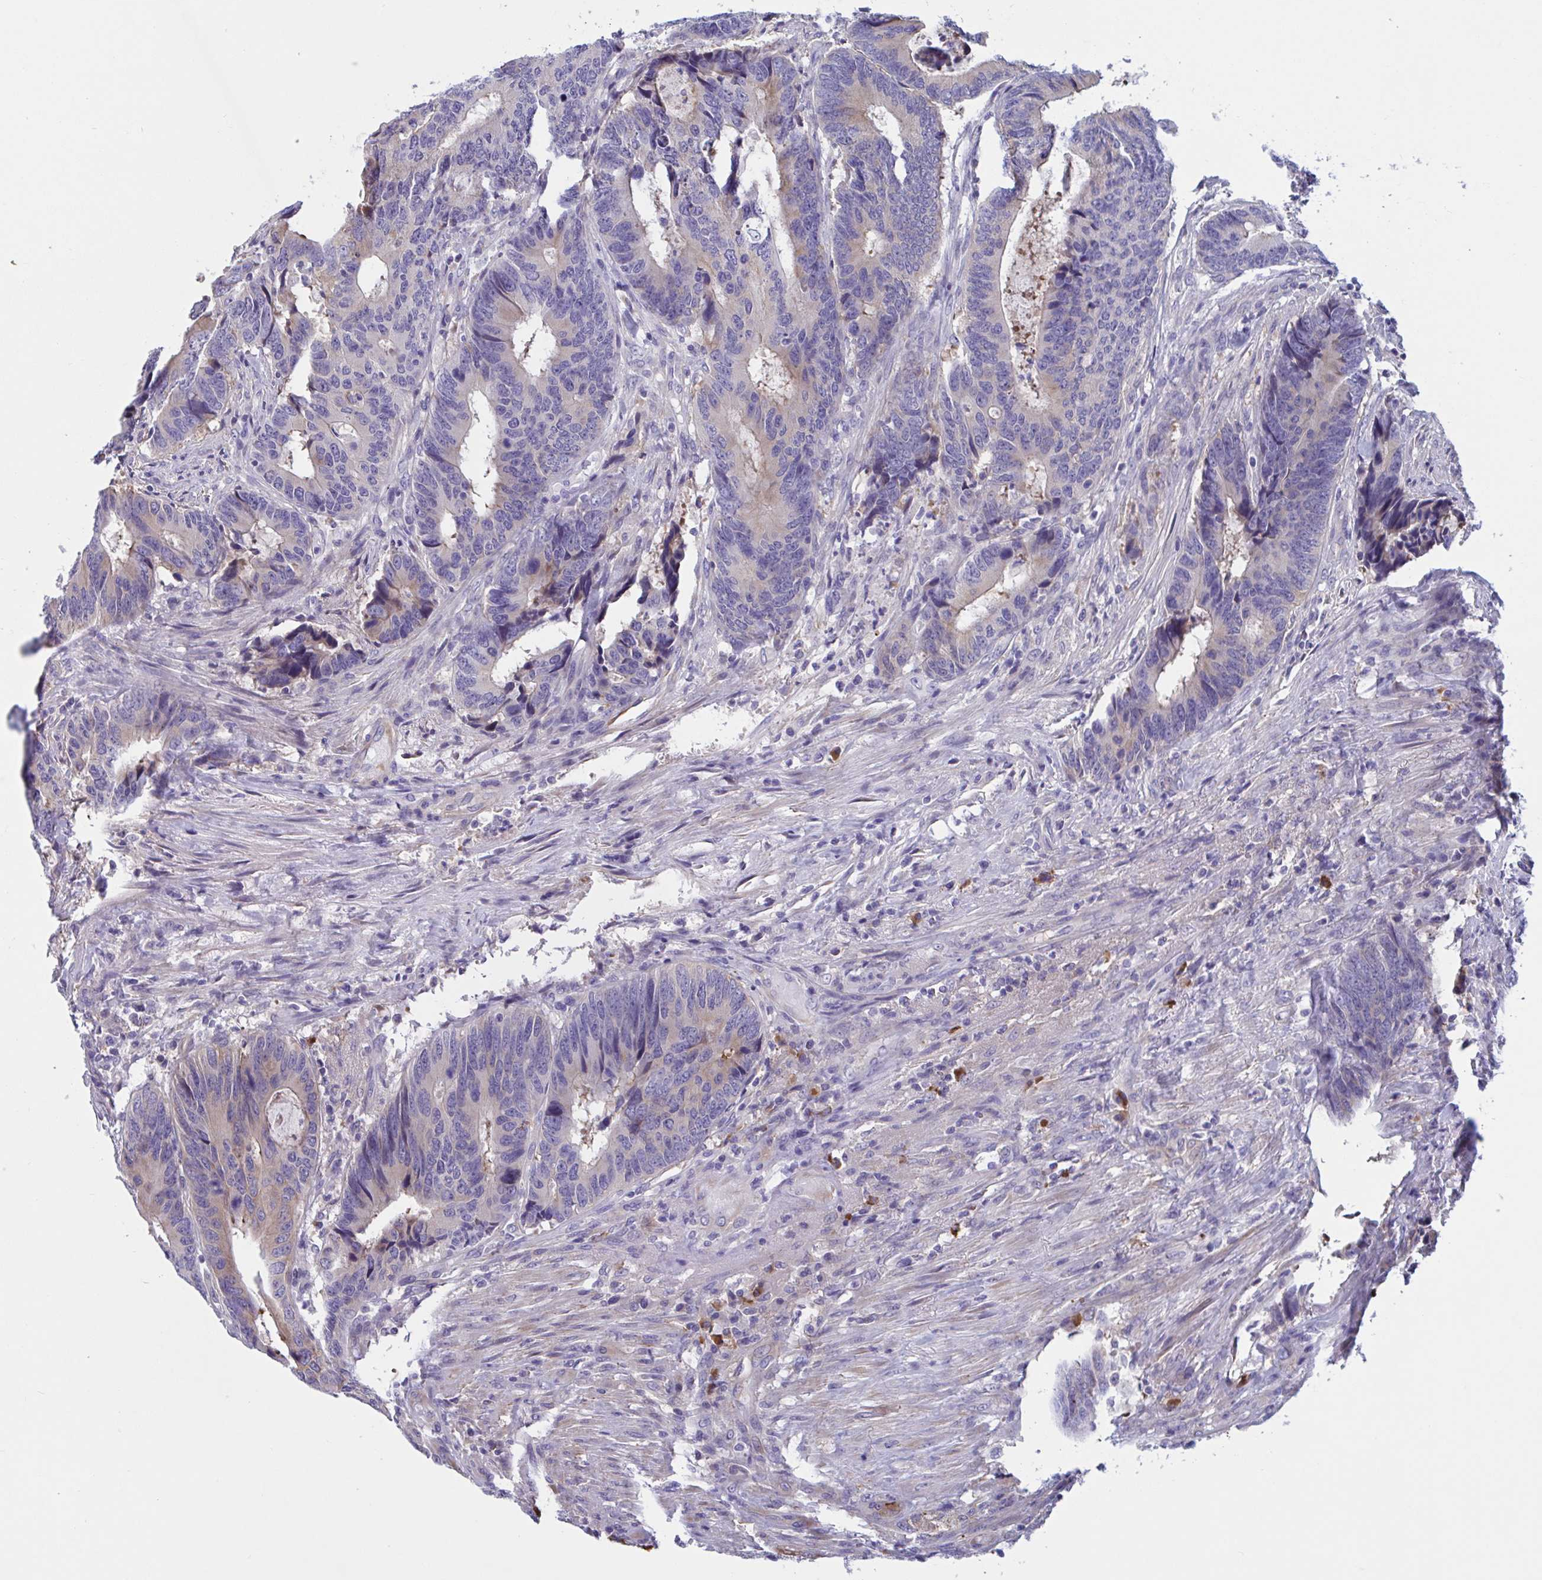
{"staining": {"intensity": "weak", "quantity": "<25%", "location": "cytoplasmic/membranous"}, "tissue": "colorectal cancer", "cell_type": "Tumor cells", "image_type": "cancer", "snomed": [{"axis": "morphology", "description": "Adenocarcinoma, NOS"}, {"axis": "topography", "description": "Colon"}], "caption": "A photomicrograph of colorectal adenocarcinoma stained for a protein displays no brown staining in tumor cells.", "gene": "MS4A14", "patient": {"sex": "male", "age": 87}}